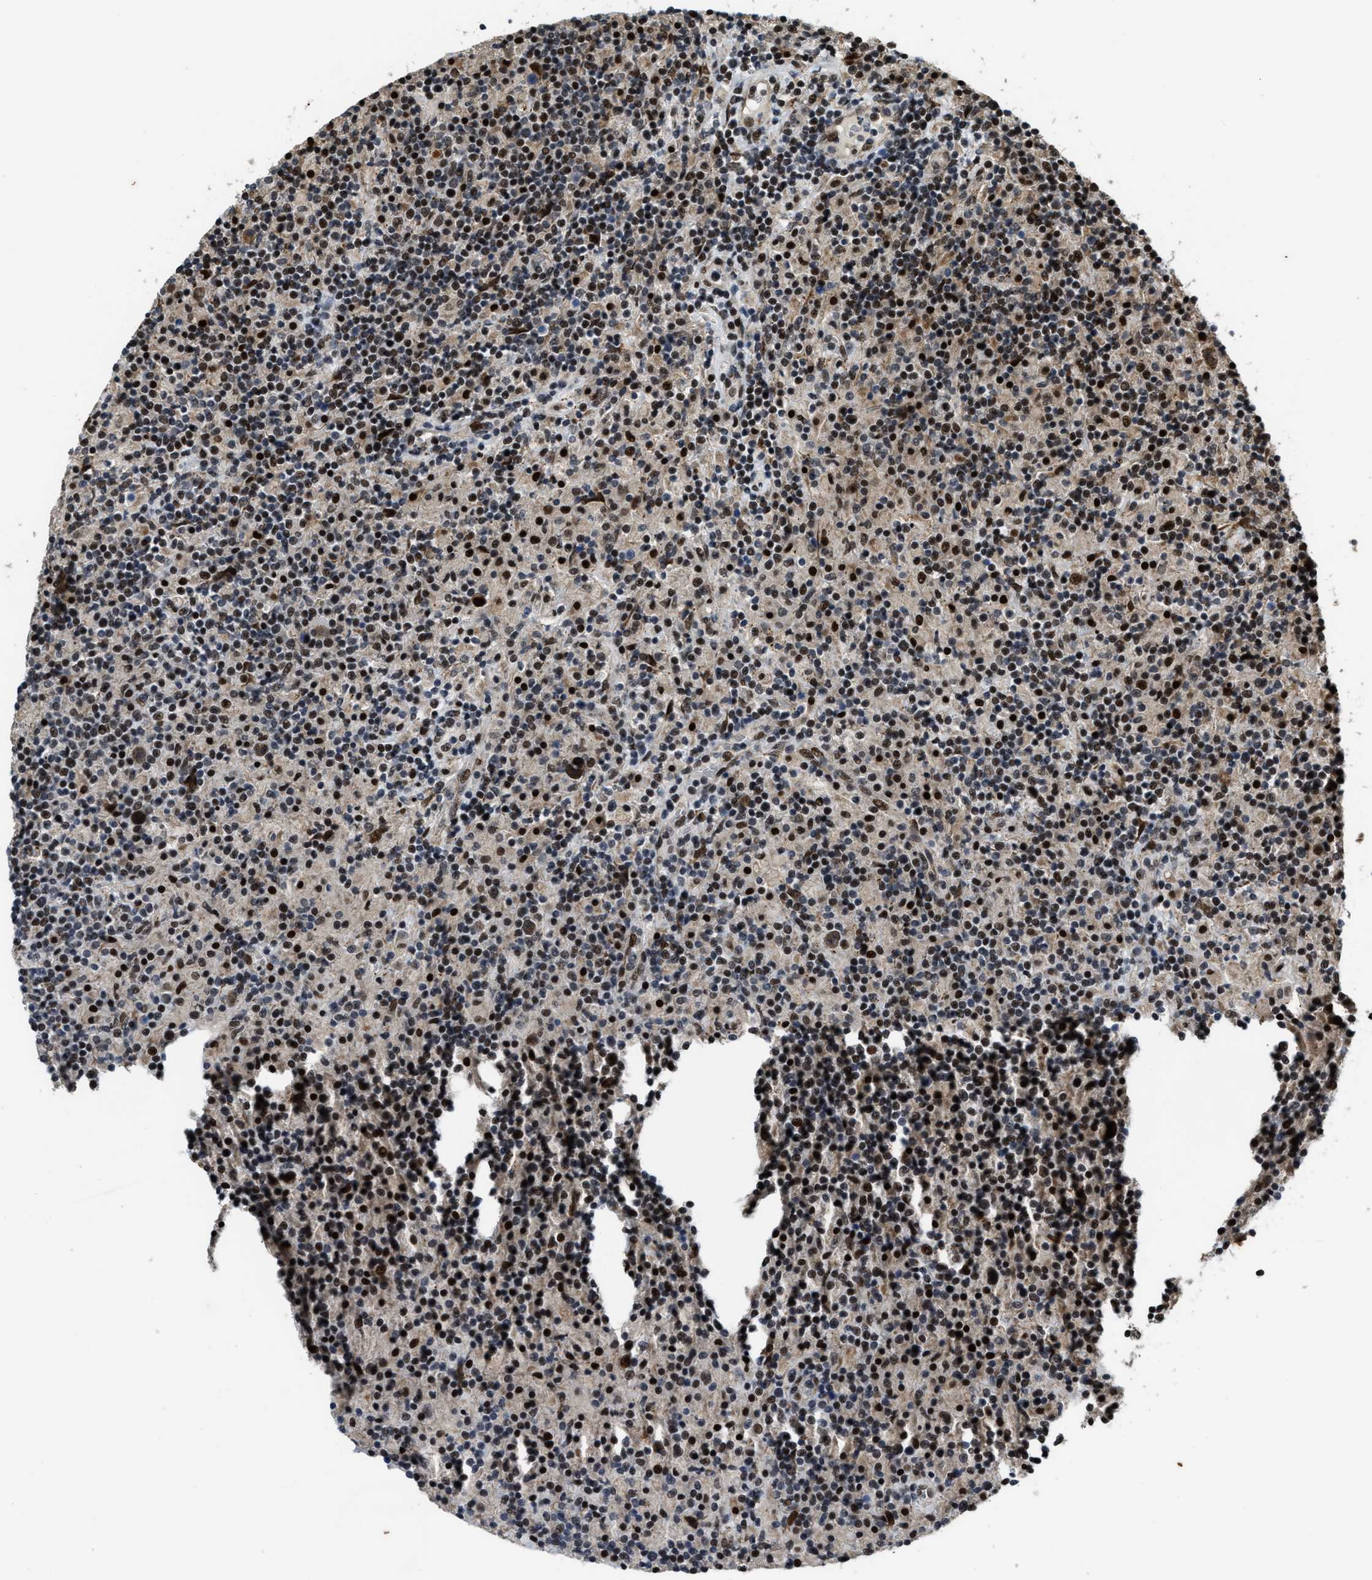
{"staining": {"intensity": "moderate", "quantity": ">75%", "location": "nuclear"}, "tissue": "lymphoma", "cell_type": "Tumor cells", "image_type": "cancer", "snomed": [{"axis": "morphology", "description": "Hodgkin's disease, NOS"}, {"axis": "topography", "description": "Lymph node"}], "caption": "Hodgkin's disease tissue displays moderate nuclear expression in approximately >75% of tumor cells The staining was performed using DAB (3,3'-diaminobenzidine), with brown indicating positive protein expression. Nuclei are stained blue with hematoxylin.", "gene": "SERTAD2", "patient": {"sex": "male", "age": 70}}